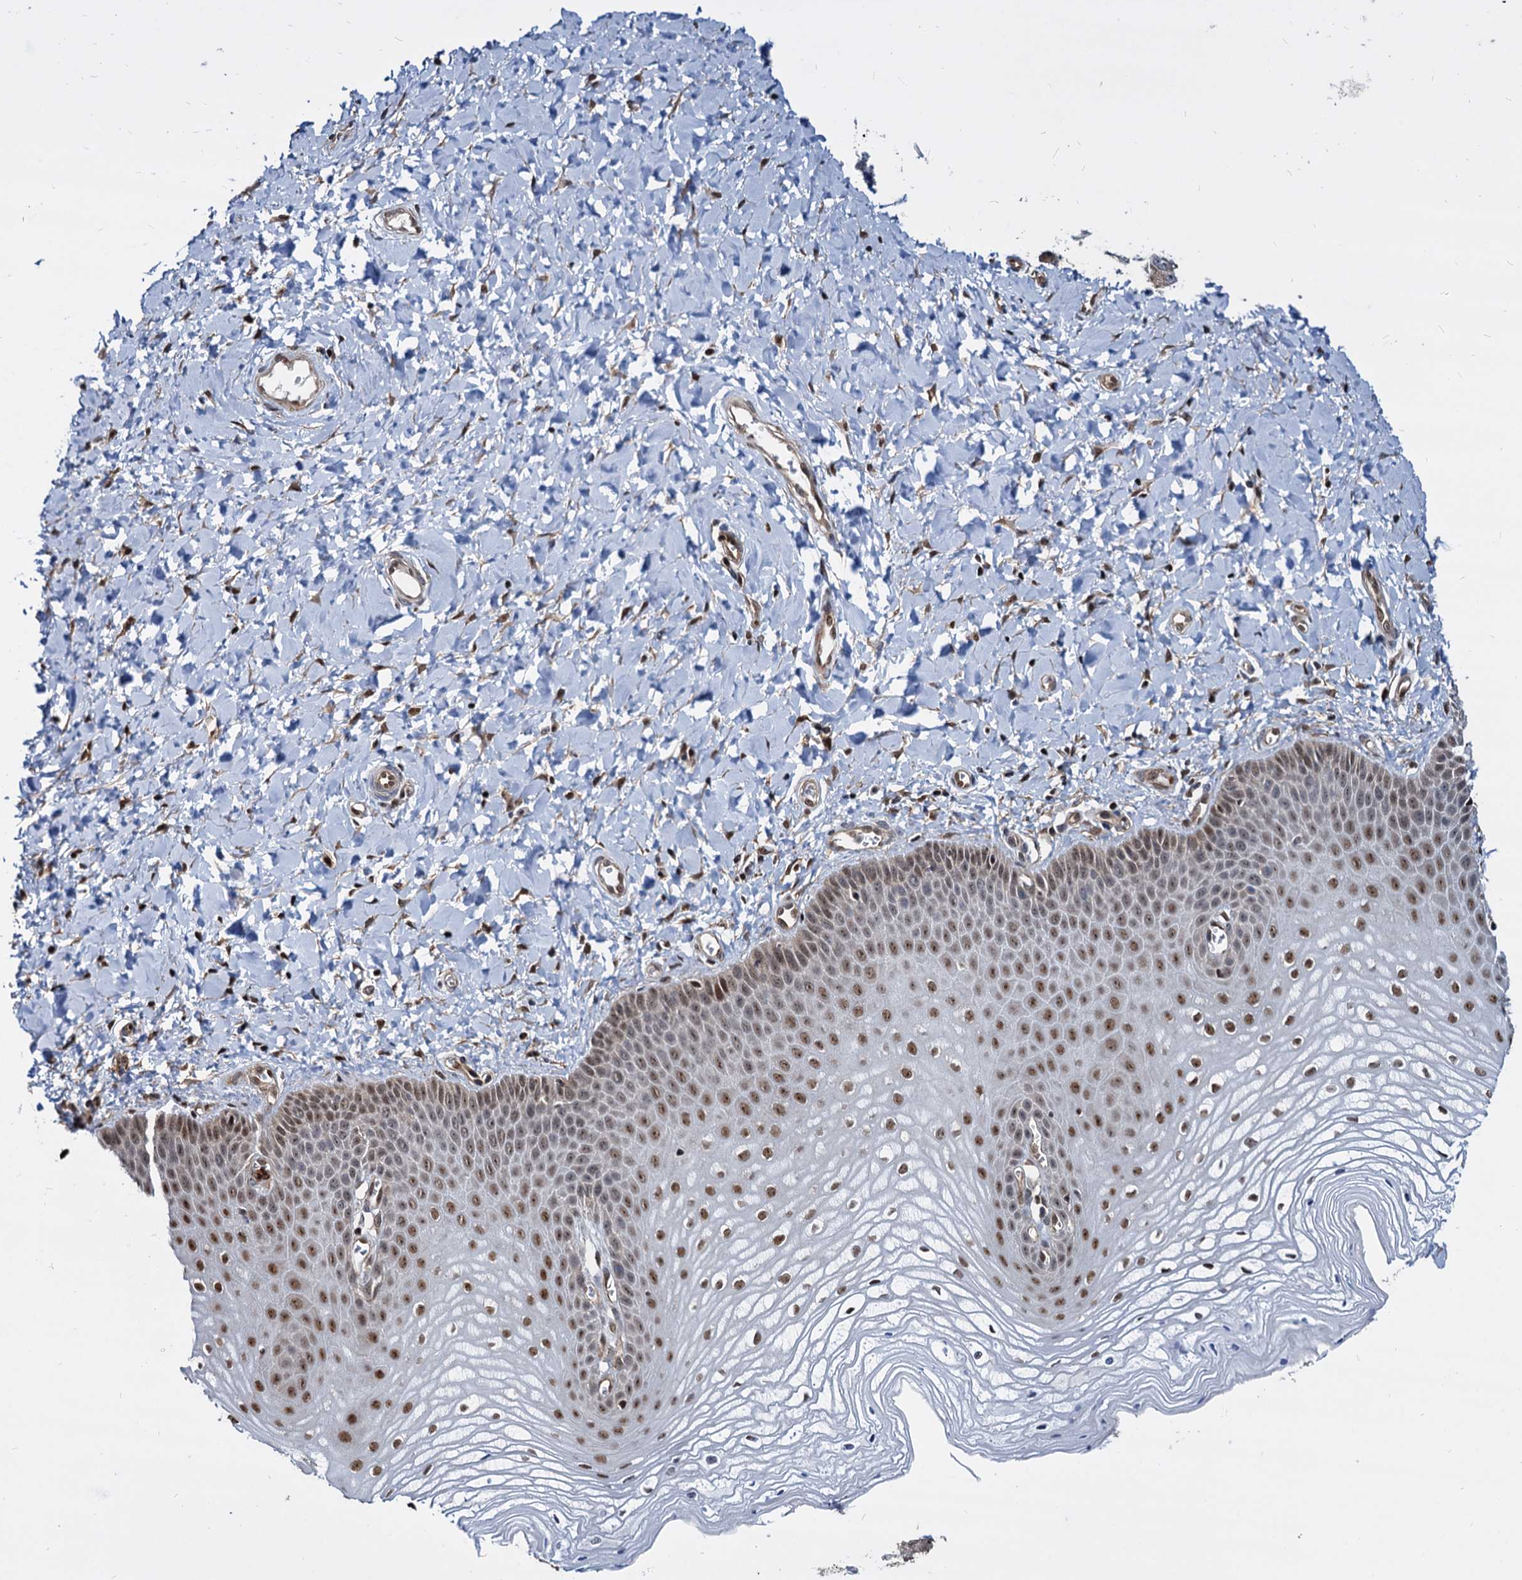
{"staining": {"intensity": "moderate", "quantity": ">75%", "location": "nuclear"}, "tissue": "vagina", "cell_type": "Squamous epithelial cells", "image_type": "normal", "snomed": [{"axis": "morphology", "description": "Normal tissue, NOS"}, {"axis": "topography", "description": "Vagina"}, {"axis": "topography", "description": "Cervix"}], "caption": "Brown immunohistochemical staining in benign human vagina displays moderate nuclear positivity in about >75% of squamous epithelial cells. (DAB (3,3'-diaminobenzidine) IHC, brown staining for protein, blue staining for nuclei).", "gene": "UBLCP1", "patient": {"sex": "female", "age": 40}}